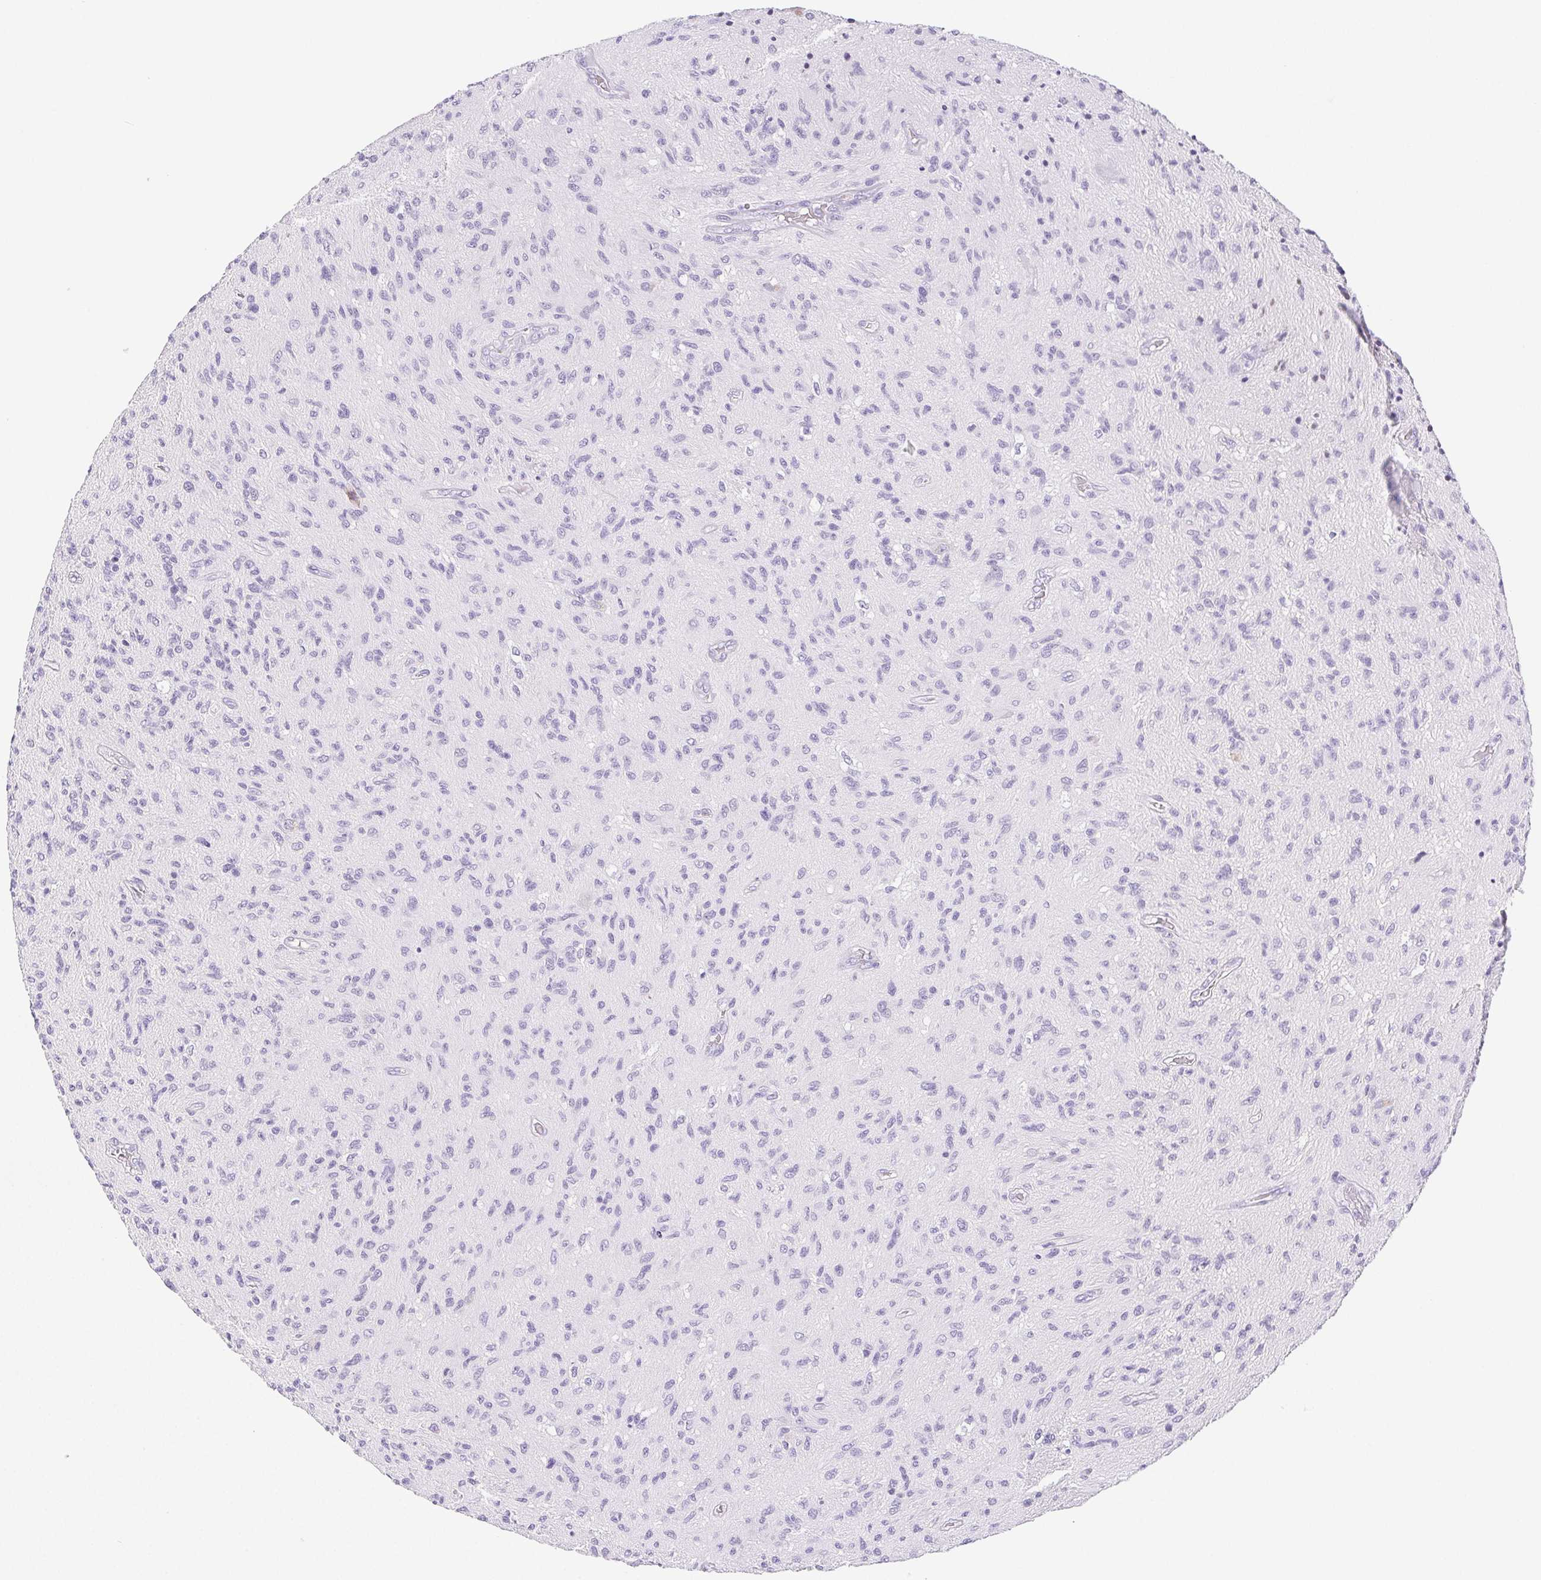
{"staining": {"intensity": "negative", "quantity": "none", "location": "none"}, "tissue": "glioma", "cell_type": "Tumor cells", "image_type": "cancer", "snomed": [{"axis": "morphology", "description": "Glioma, malignant, High grade"}, {"axis": "topography", "description": "Brain"}], "caption": "Malignant glioma (high-grade) was stained to show a protein in brown. There is no significant expression in tumor cells.", "gene": "ST8SIA3", "patient": {"sex": "male", "age": 54}}